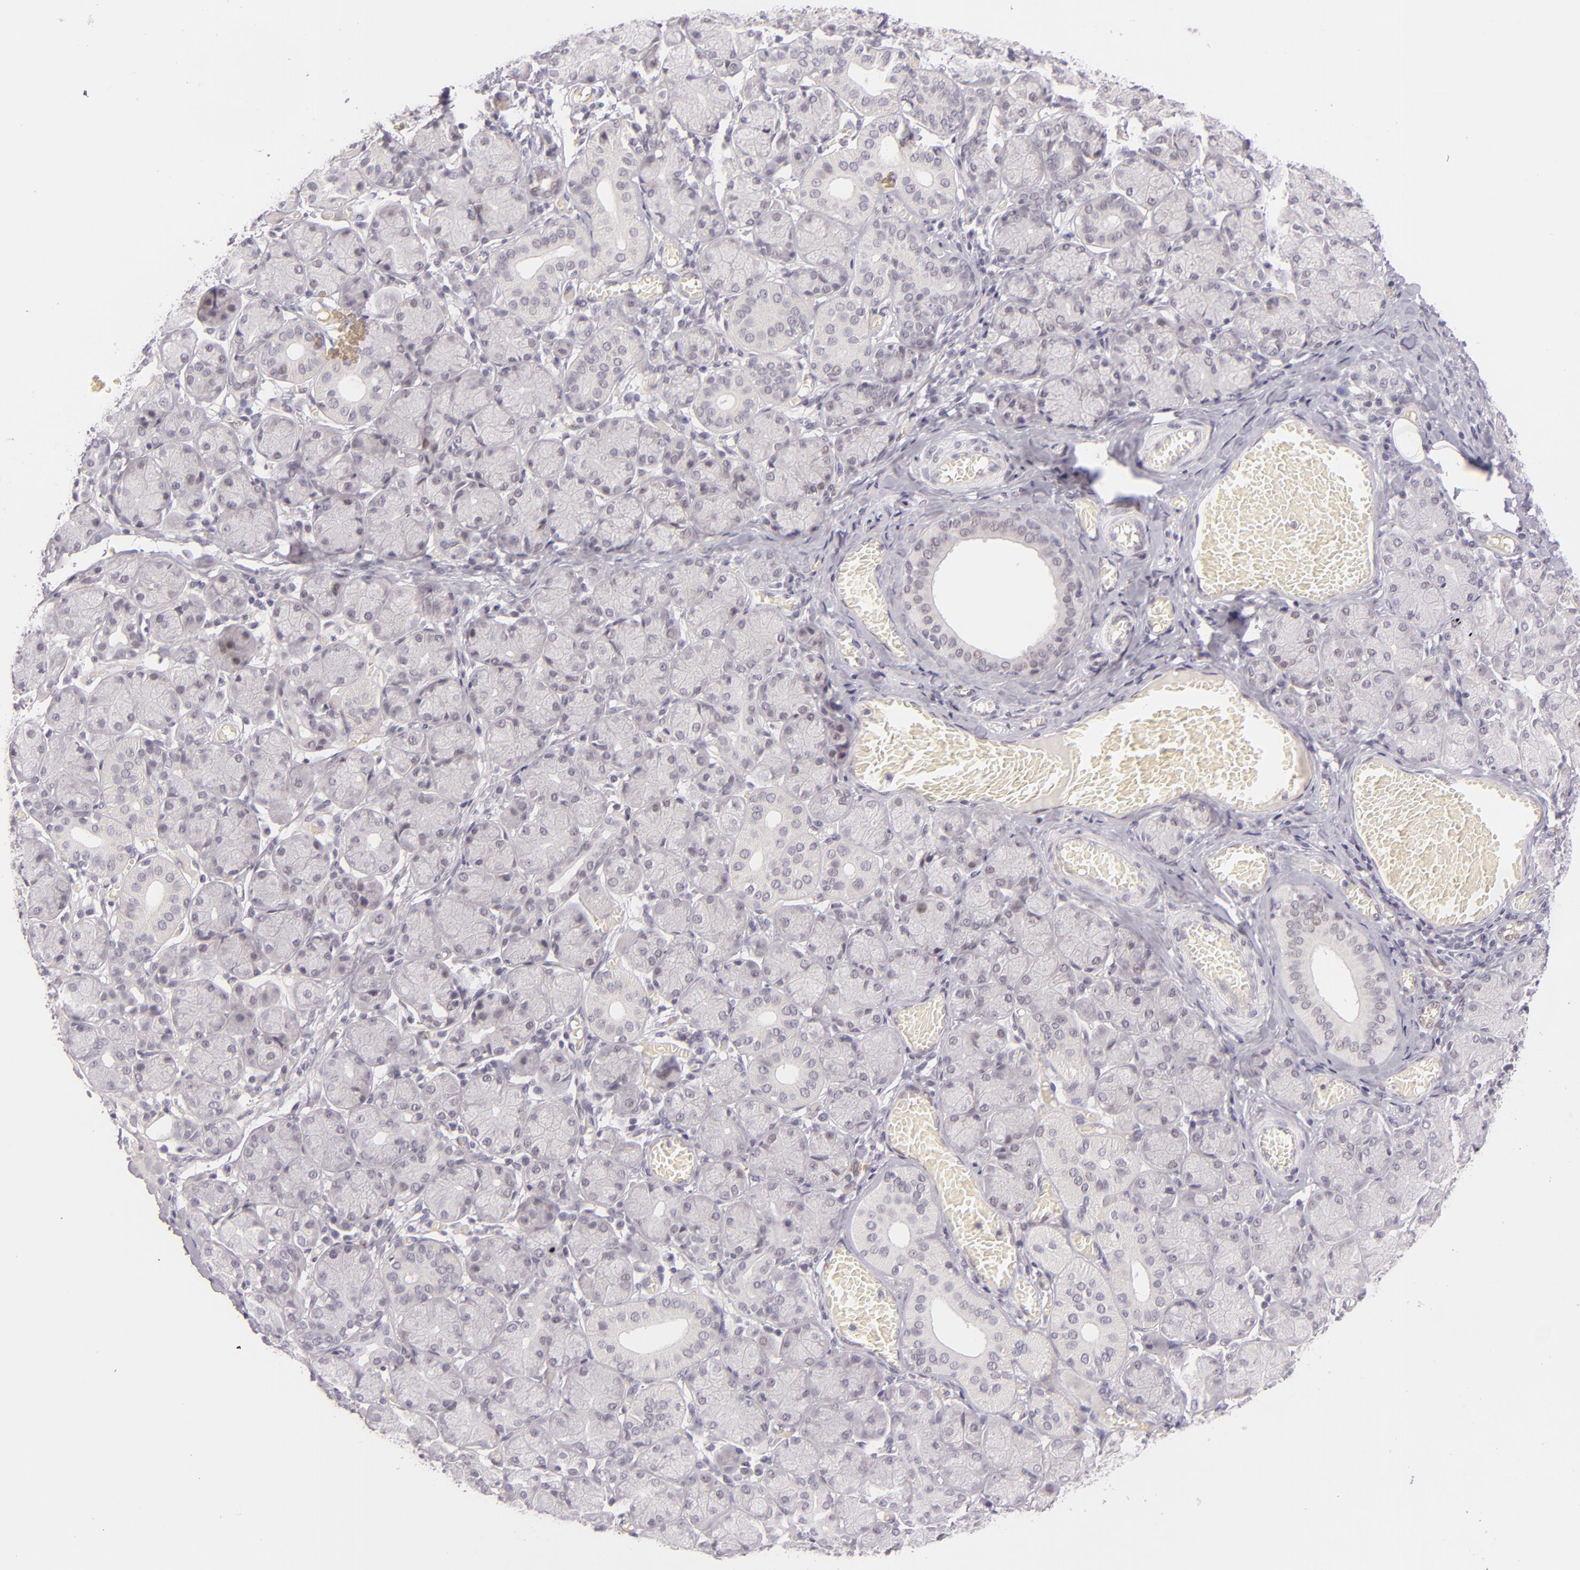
{"staining": {"intensity": "negative", "quantity": "none", "location": "none"}, "tissue": "salivary gland", "cell_type": "Glandular cells", "image_type": "normal", "snomed": [{"axis": "morphology", "description": "Normal tissue, NOS"}, {"axis": "topography", "description": "Salivary gland"}], "caption": "High power microscopy histopathology image of an immunohistochemistry micrograph of unremarkable salivary gland, revealing no significant positivity in glandular cells. (Immunohistochemistry, brightfield microscopy, high magnification).", "gene": "BCL3", "patient": {"sex": "female", "age": 24}}